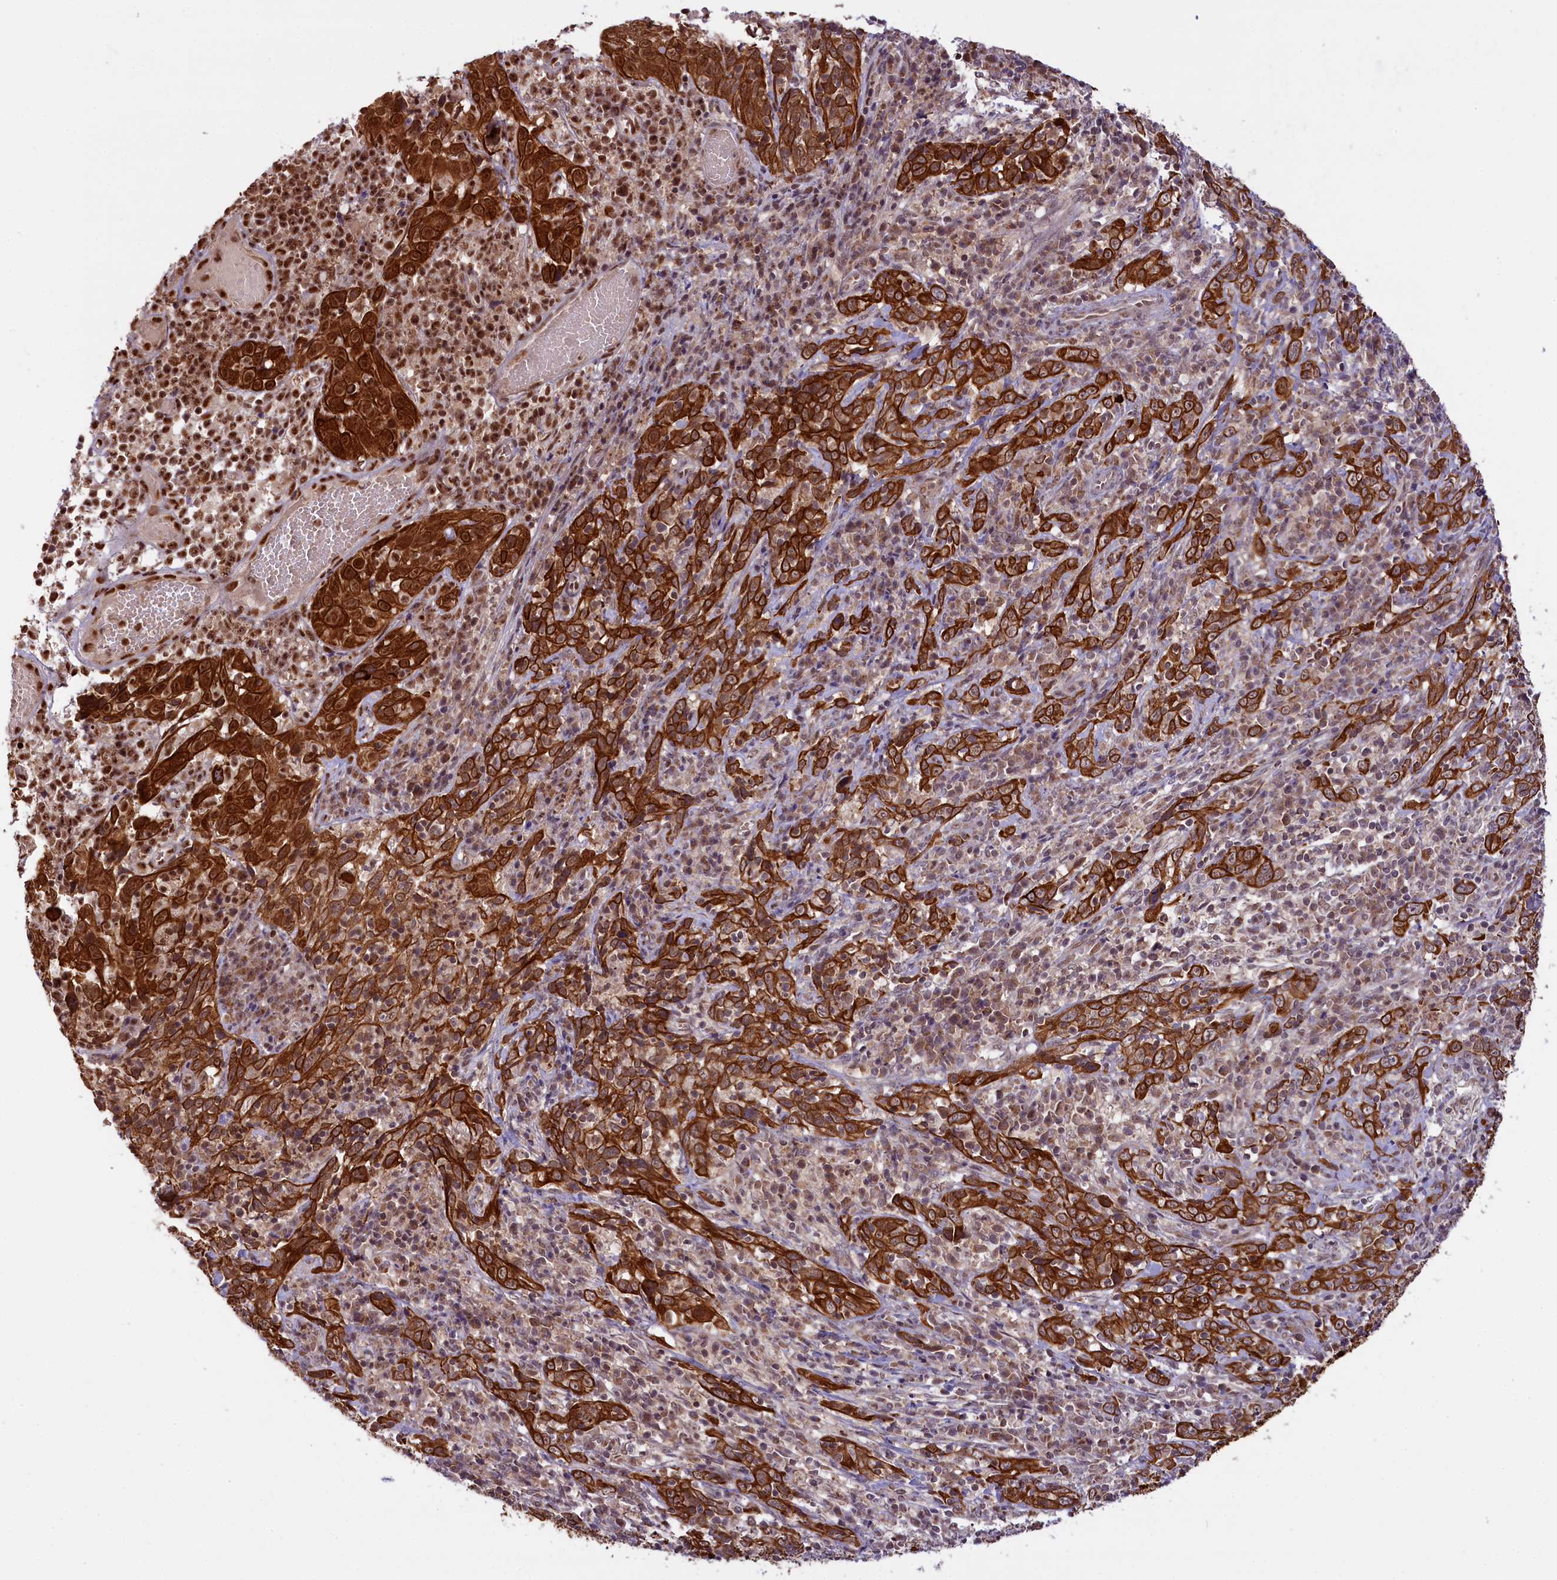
{"staining": {"intensity": "strong", "quantity": ">75%", "location": "cytoplasmic/membranous"}, "tissue": "cervical cancer", "cell_type": "Tumor cells", "image_type": "cancer", "snomed": [{"axis": "morphology", "description": "Squamous cell carcinoma, NOS"}, {"axis": "topography", "description": "Cervix"}], "caption": "IHC micrograph of neoplastic tissue: cervical squamous cell carcinoma stained using immunohistochemistry (IHC) exhibits high levels of strong protein expression localized specifically in the cytoplasmic/membranous of tumor cells, appearing as a cytoplasmic/membranous brown color.", "gene": "CARD8", "patient": {"sex": "female", "age": 46}}